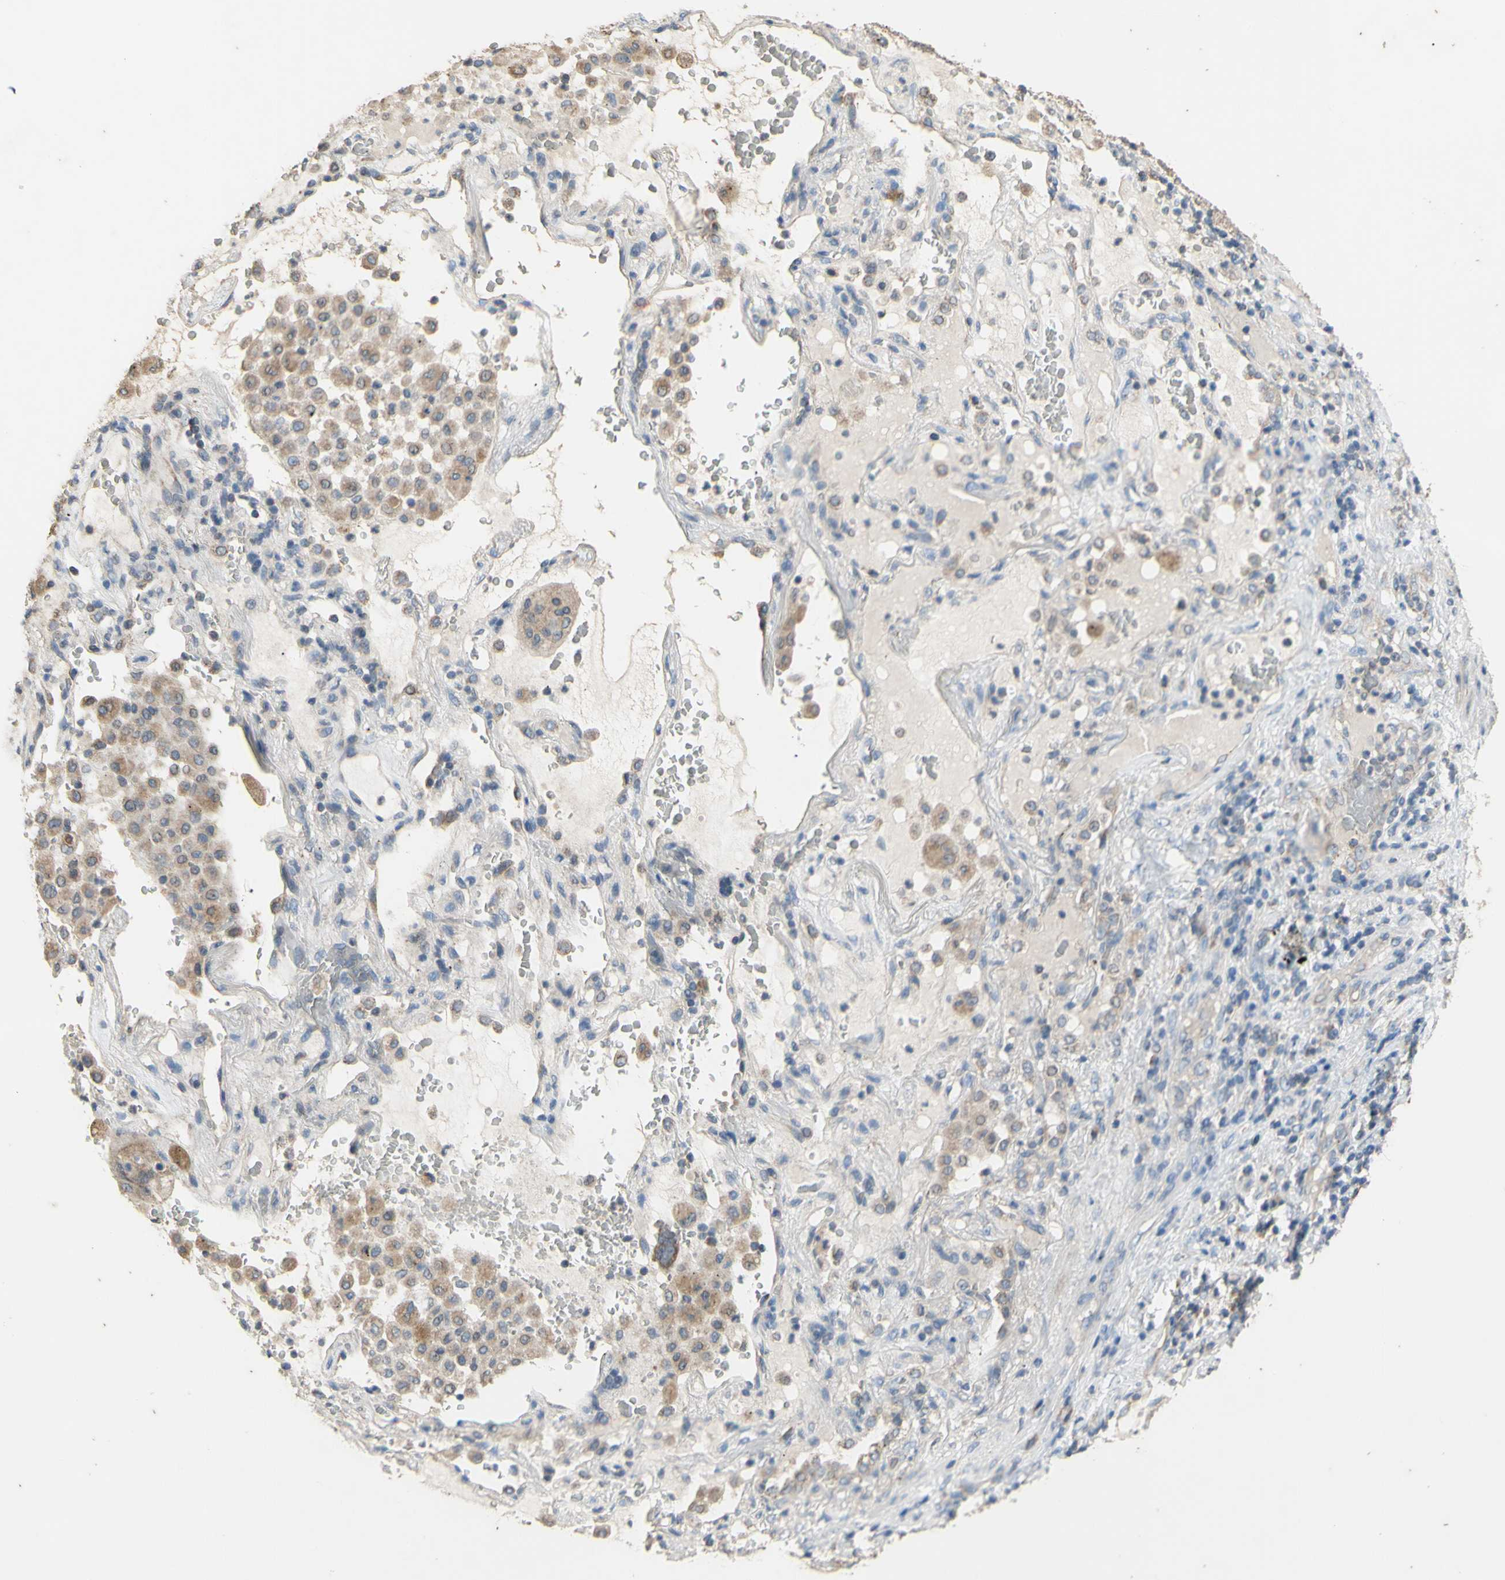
{"staining": {"intensity": "negative", "quantity": "none", "location": "none"}, "tissue": "lung cancer", "cell_type": "Tumor cells", "image_type": "cancer", "snomed": [{"axis": "morphology", "description": "Squamous cell carcinoma, NOS"}, {"axis": "topography", "description": "Lung"}], "caption": "This is a histopathology image of IHC staining of lung cancer (squamous cell carcinoma), which shows no positivity in tumor cells.", "gene": "PTGIS", "patient": {"sex": "male", "age": 57}}